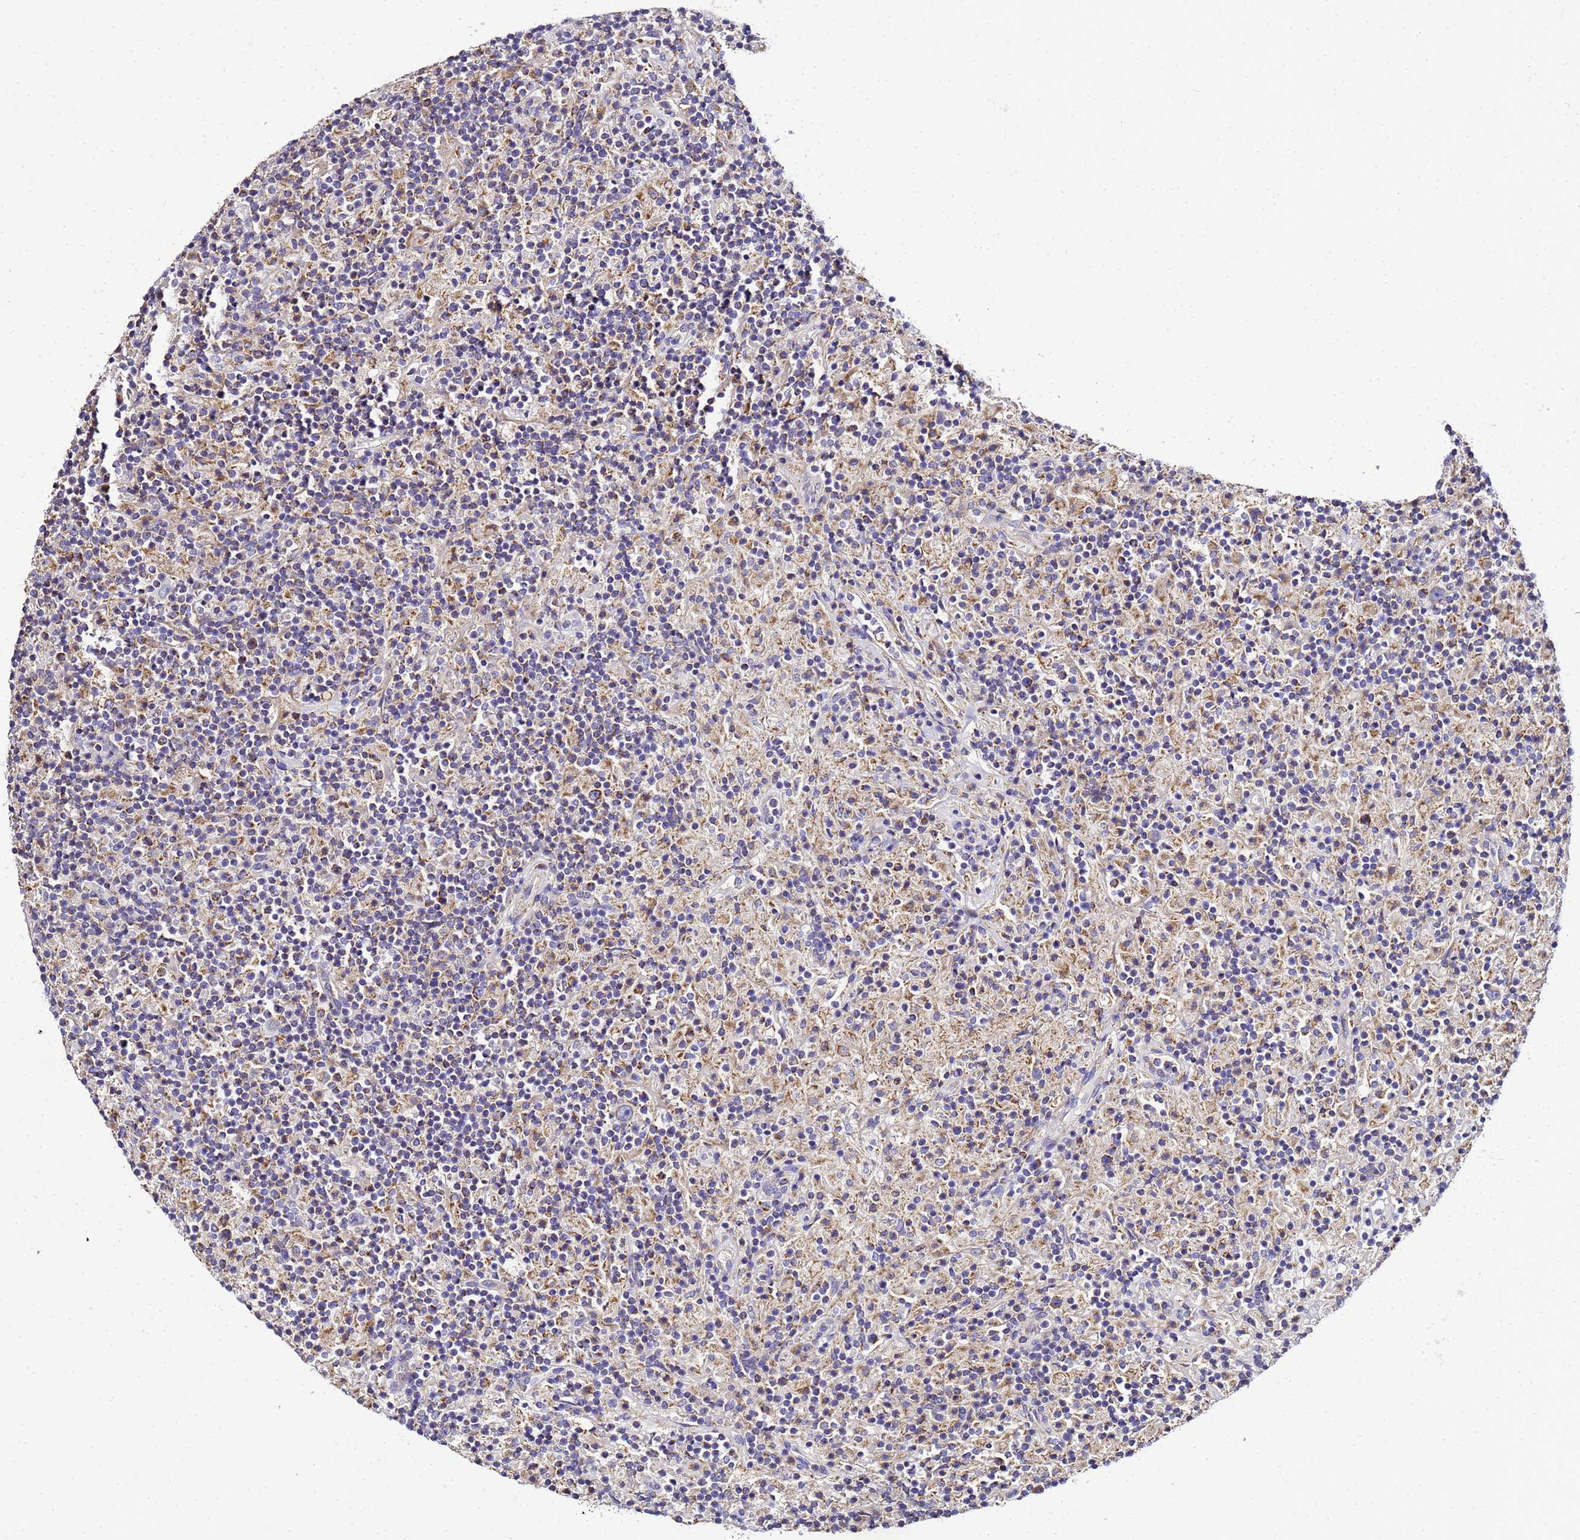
{"staining": {"intensity": "moderate", "quantity": "25%-75%", "location": "cytoplasmic/membranous"}, "tissue": "lymphoma", "cell_type": "Tumor cells", "image_type": "cancer", "snomed": [{"axis": "morphology", "description": "Hodgkin's disease, NOS"}, {"axis": "topography", "description": "Lymph node"}], "caption": "Immunohistochemical staining of Hodgkin's disease exhibits medium levels of moderate cytoplasmic/membranous protein expression in approximately 25%-75% of tumor cells.", "gene": "HIGD2A", "patient": {"sex": "male", "age": 70}}